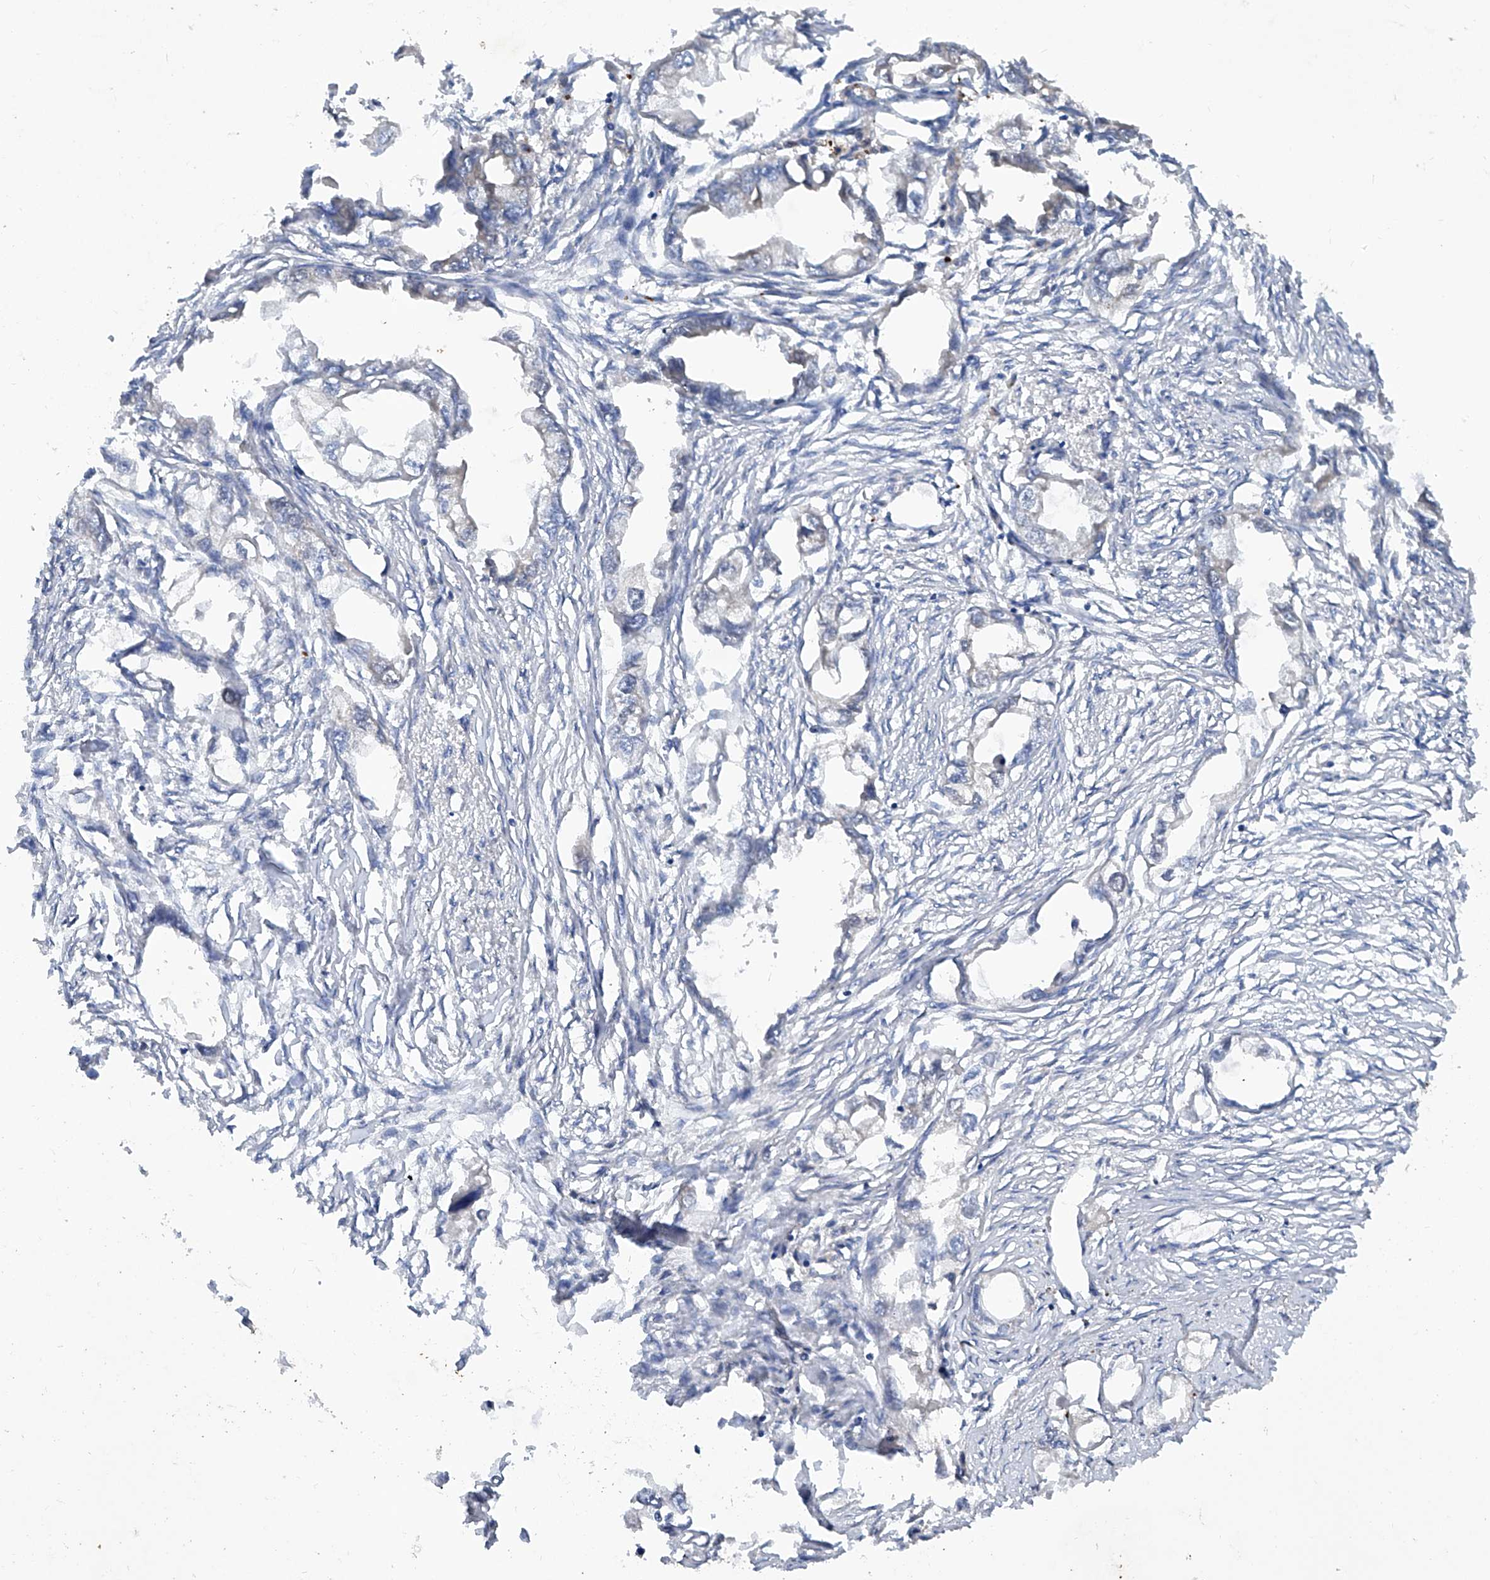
{"staining": {"intensity": "negative", "quantity": "none", "location": "none"}, "tissue": "endometrial cancer", "cell_type": "Tumor cells", "image_type": "cancer", "snomed": [{"axis": "morphology", "description": "Adenocarcinoma, NOS"}, {"axis": "morphology", "description": "Adenocarcinoma, metastatic, NOS"}, {"axis": "topography", "description": "Adipose tissue"}, {"axis": "topography", "description": "Endometrium"}], "caption": "Immunohistochemical staining of endometrial cancer (metastatic adenocarcinoma) demonstrates no significant positivity in tumor cells.", "gene": "ASCC3", "patient": {"sex": "female", "age": 67}}